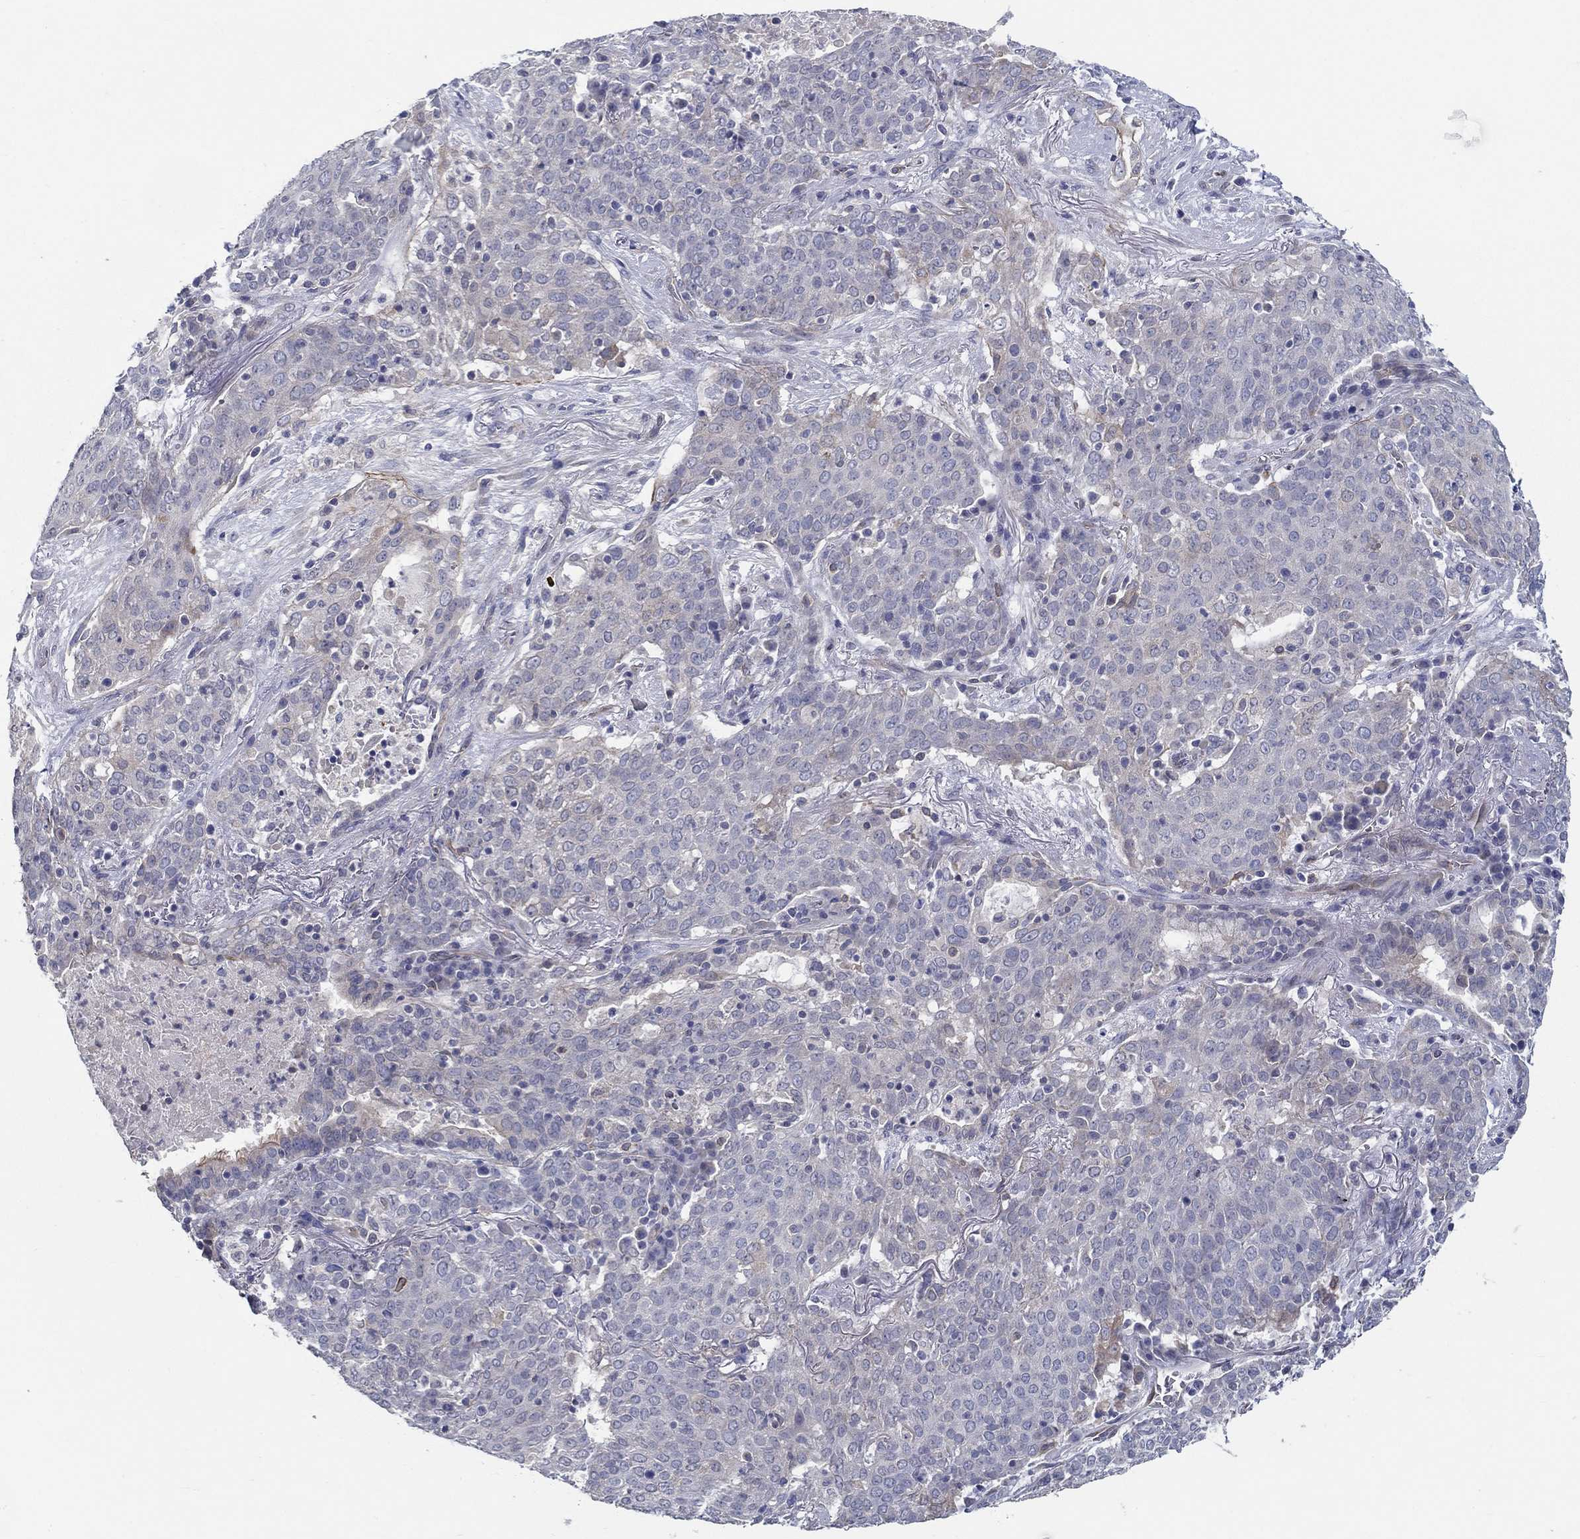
{"staining": {"intensity": "negative", "quantity": "none", "location": "none"}, "tissue": "lung cancer", "cell_type": "Tumor cells", "image_type": "cancer", "snomed": [{"axis": "morphology", "description": "Squamous cell carcinoma, NOS"}, {"axis": "topography", "description": "Lung"}], "caption": "This histopathology image is of squamous cell carcinoma (lung) stained with IHC to label a protein in brown with the nuclei are counter-stained blue. There is no staining in tumor cells.", "gene": "ERMP1", "patient": {"sex": "male", "age": 82}}